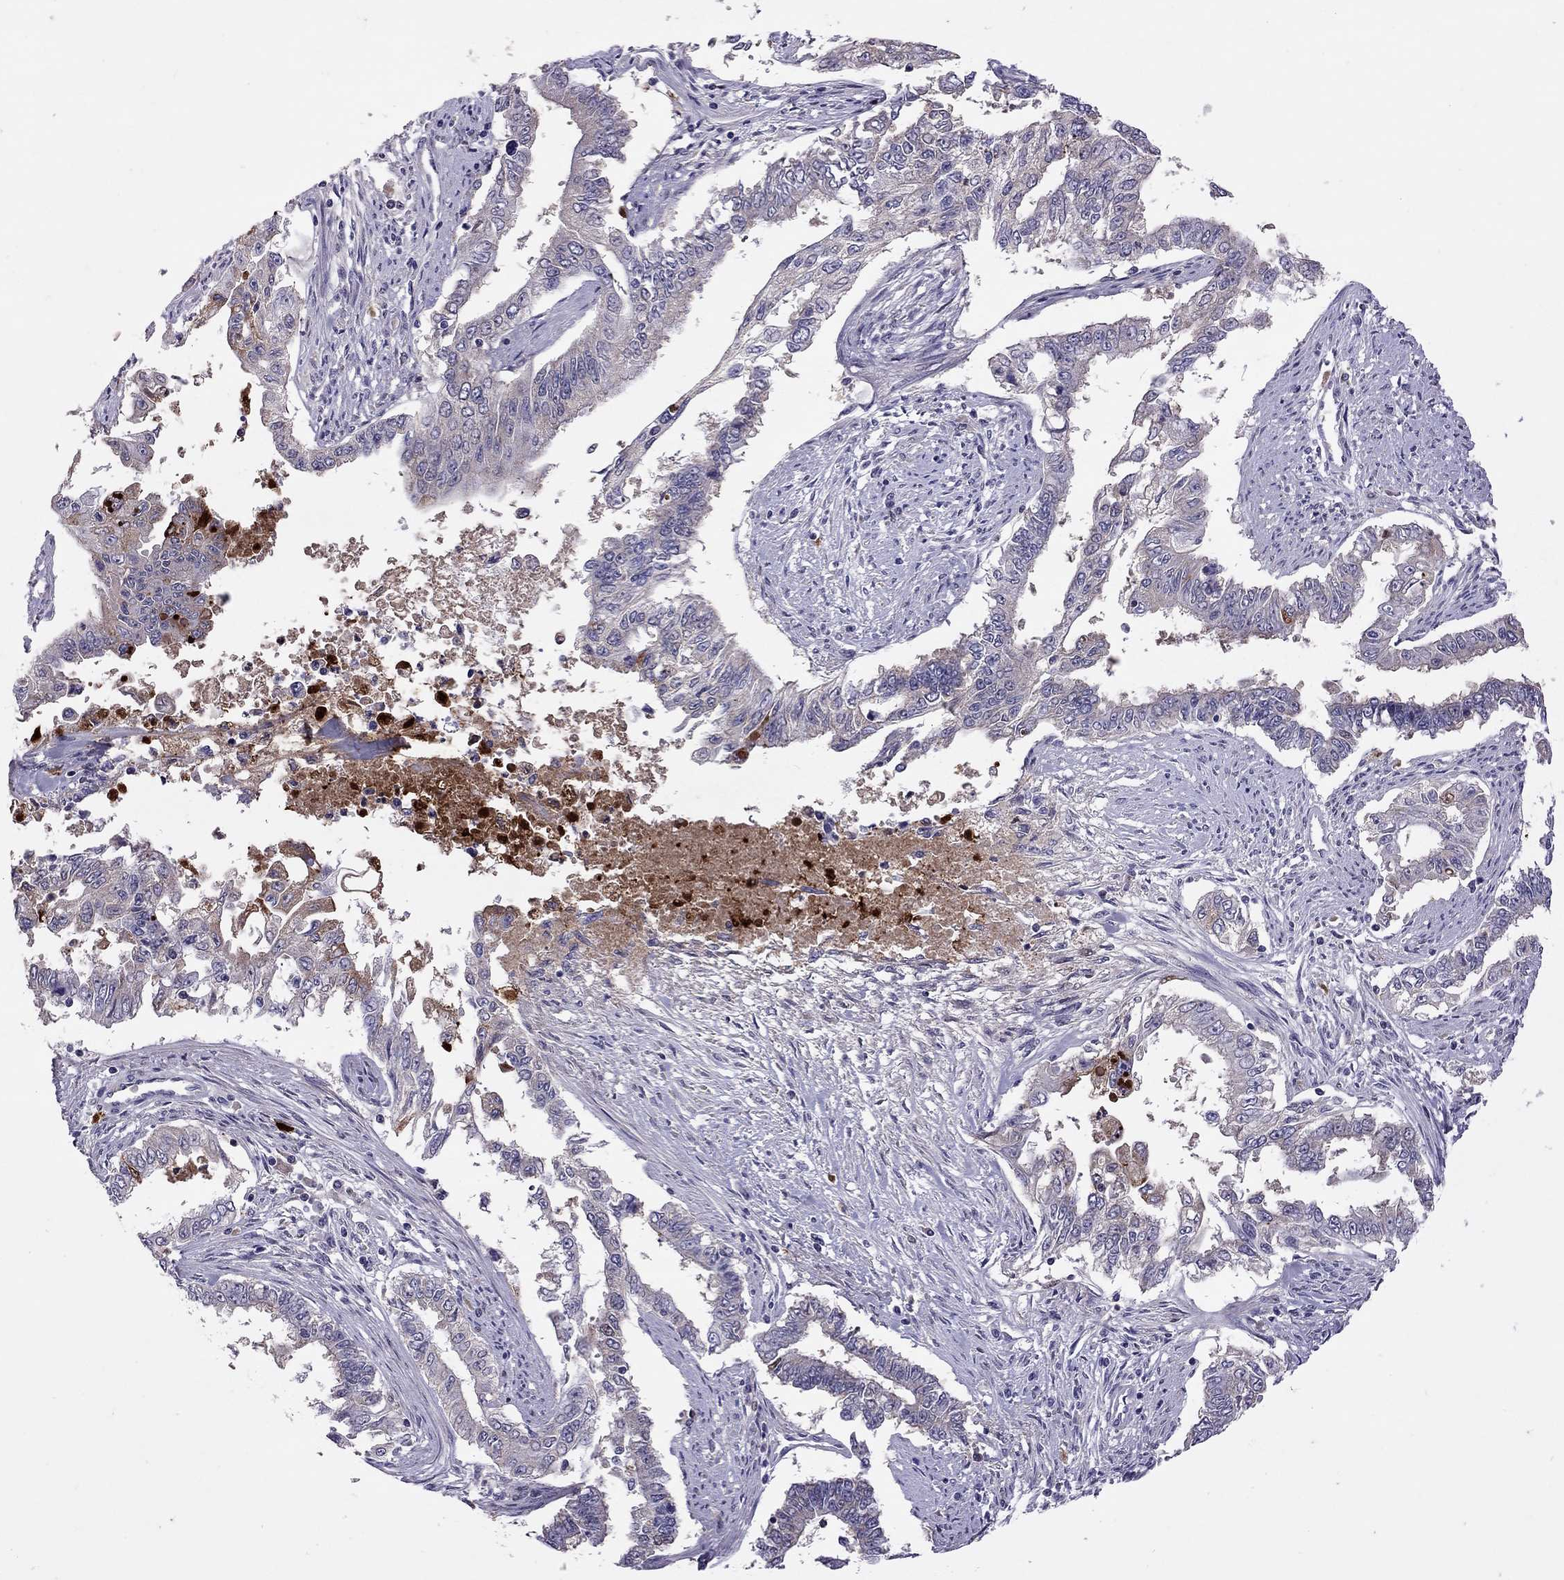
{"staining": {"intensity": "negative", "quantity": "none", "location": "none"}, "tissue": "endometrial cancer", "cell_type": "Tumor cells", "image_type": "cancer", "snomed": [{"axis": "morphology", "description": "Adenocarcinoma, NOS"}, {"axis": "topography", "description": "Uterus"}], "caption": "Immunohistochemical staining of endometrial cancer (adenocarcinoma) displays no significant staining in tumor cells.", "gene": "SERPINA3", "patient": {"sex": "female", "age": 59}}